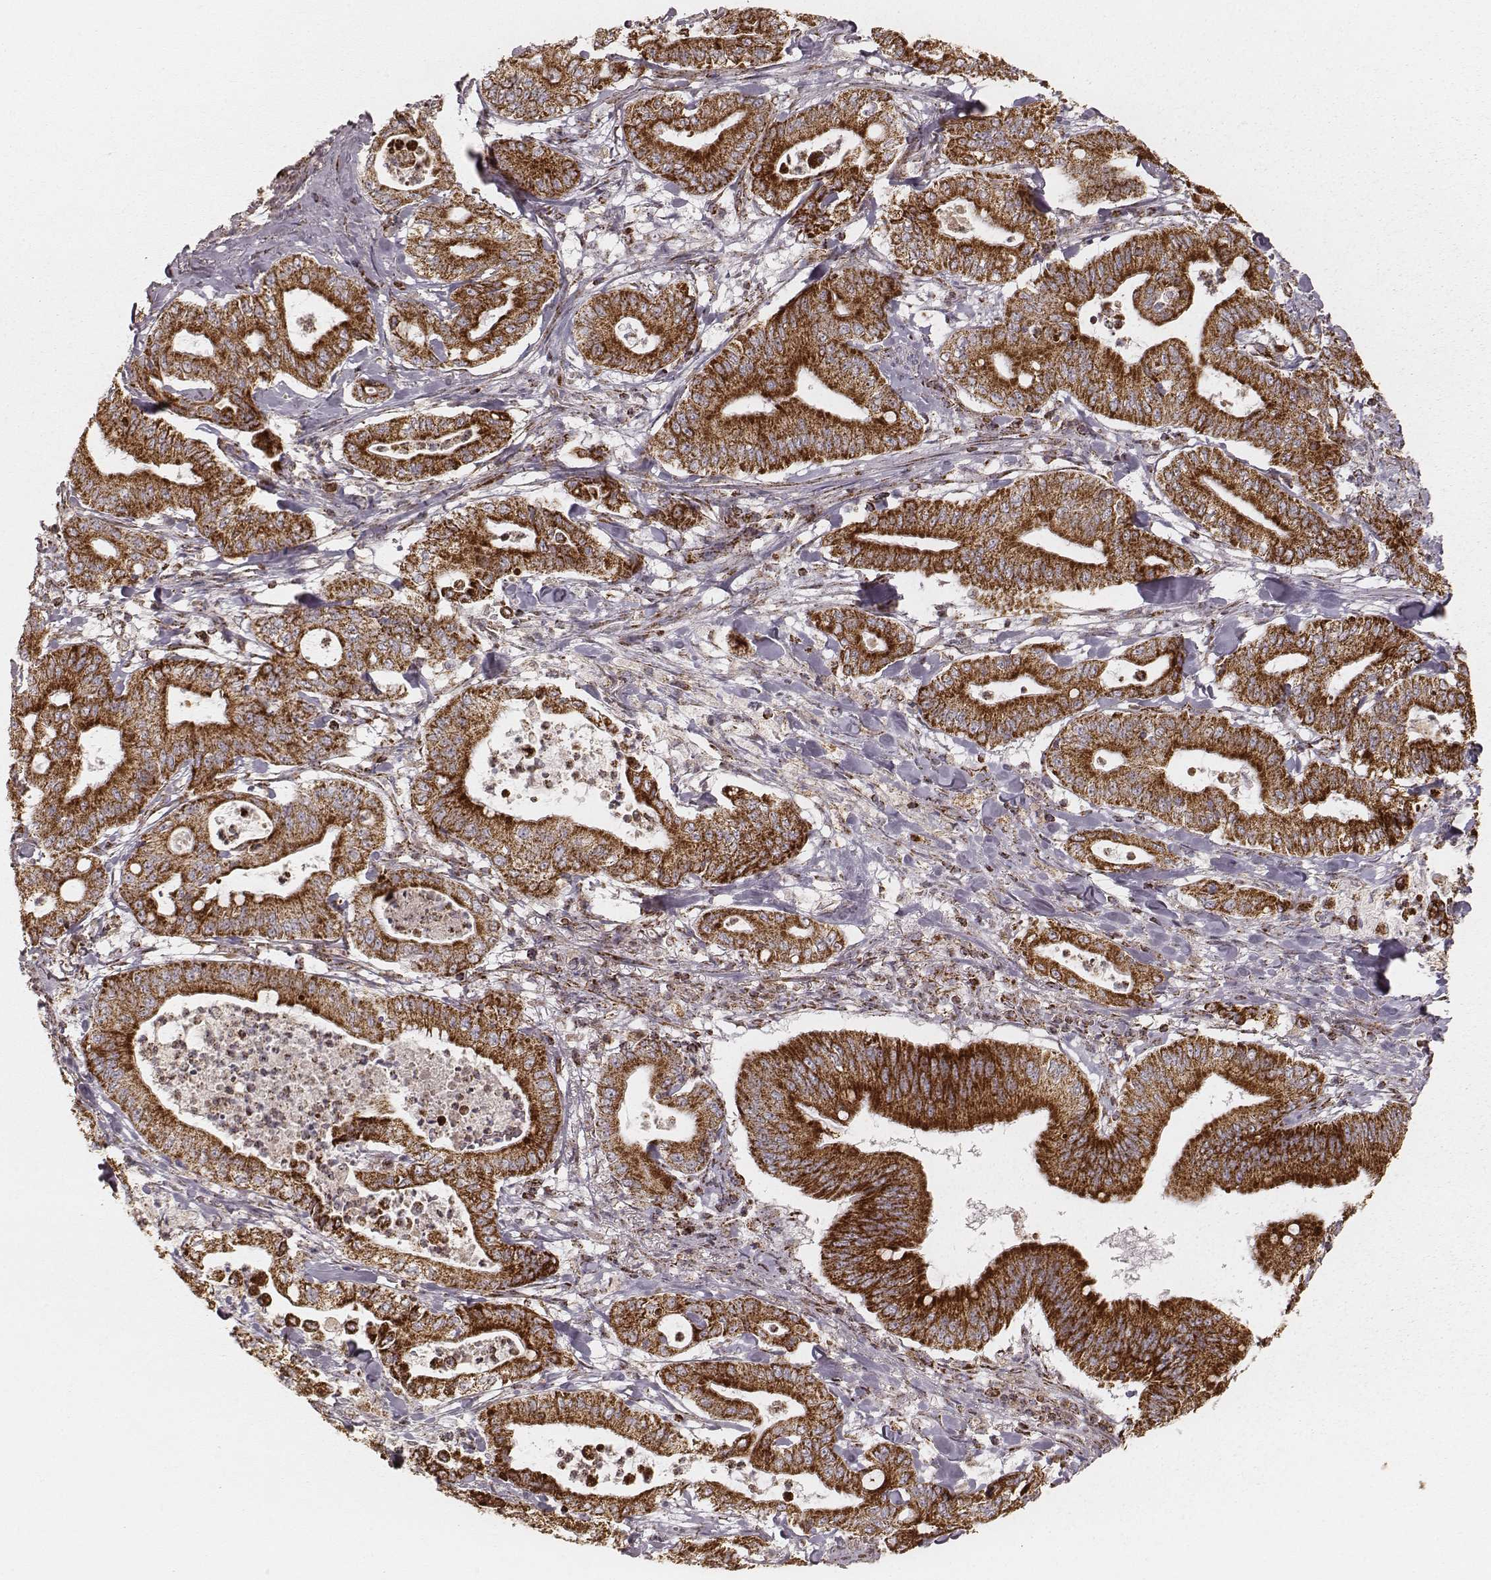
{"staining": {"intensity": "strong", "quantity": ">75%", "location": "cytoplasmic/membranous"}, "tissue": "pancreatic cancer", "cell_type": "Tumor cells", "image_type": "cancer", "snomed": [{"axis": "morphology", "description": "Adenocarcinoma, NOS"}, {"axis": "topography", "description": "Pancreas"}], "caption": "Pancreatic cancer stained with DAB immunohistochemistry displays high levels of strong cytoplasmic/membranous expression in about >75% of tumor cells. (Stains: DAB in brown, nuclei in blue, Microscopy: brightfield microscopy at high magnification).", "gene": "CS", "patient": {"sex": "male", "age": 71}}